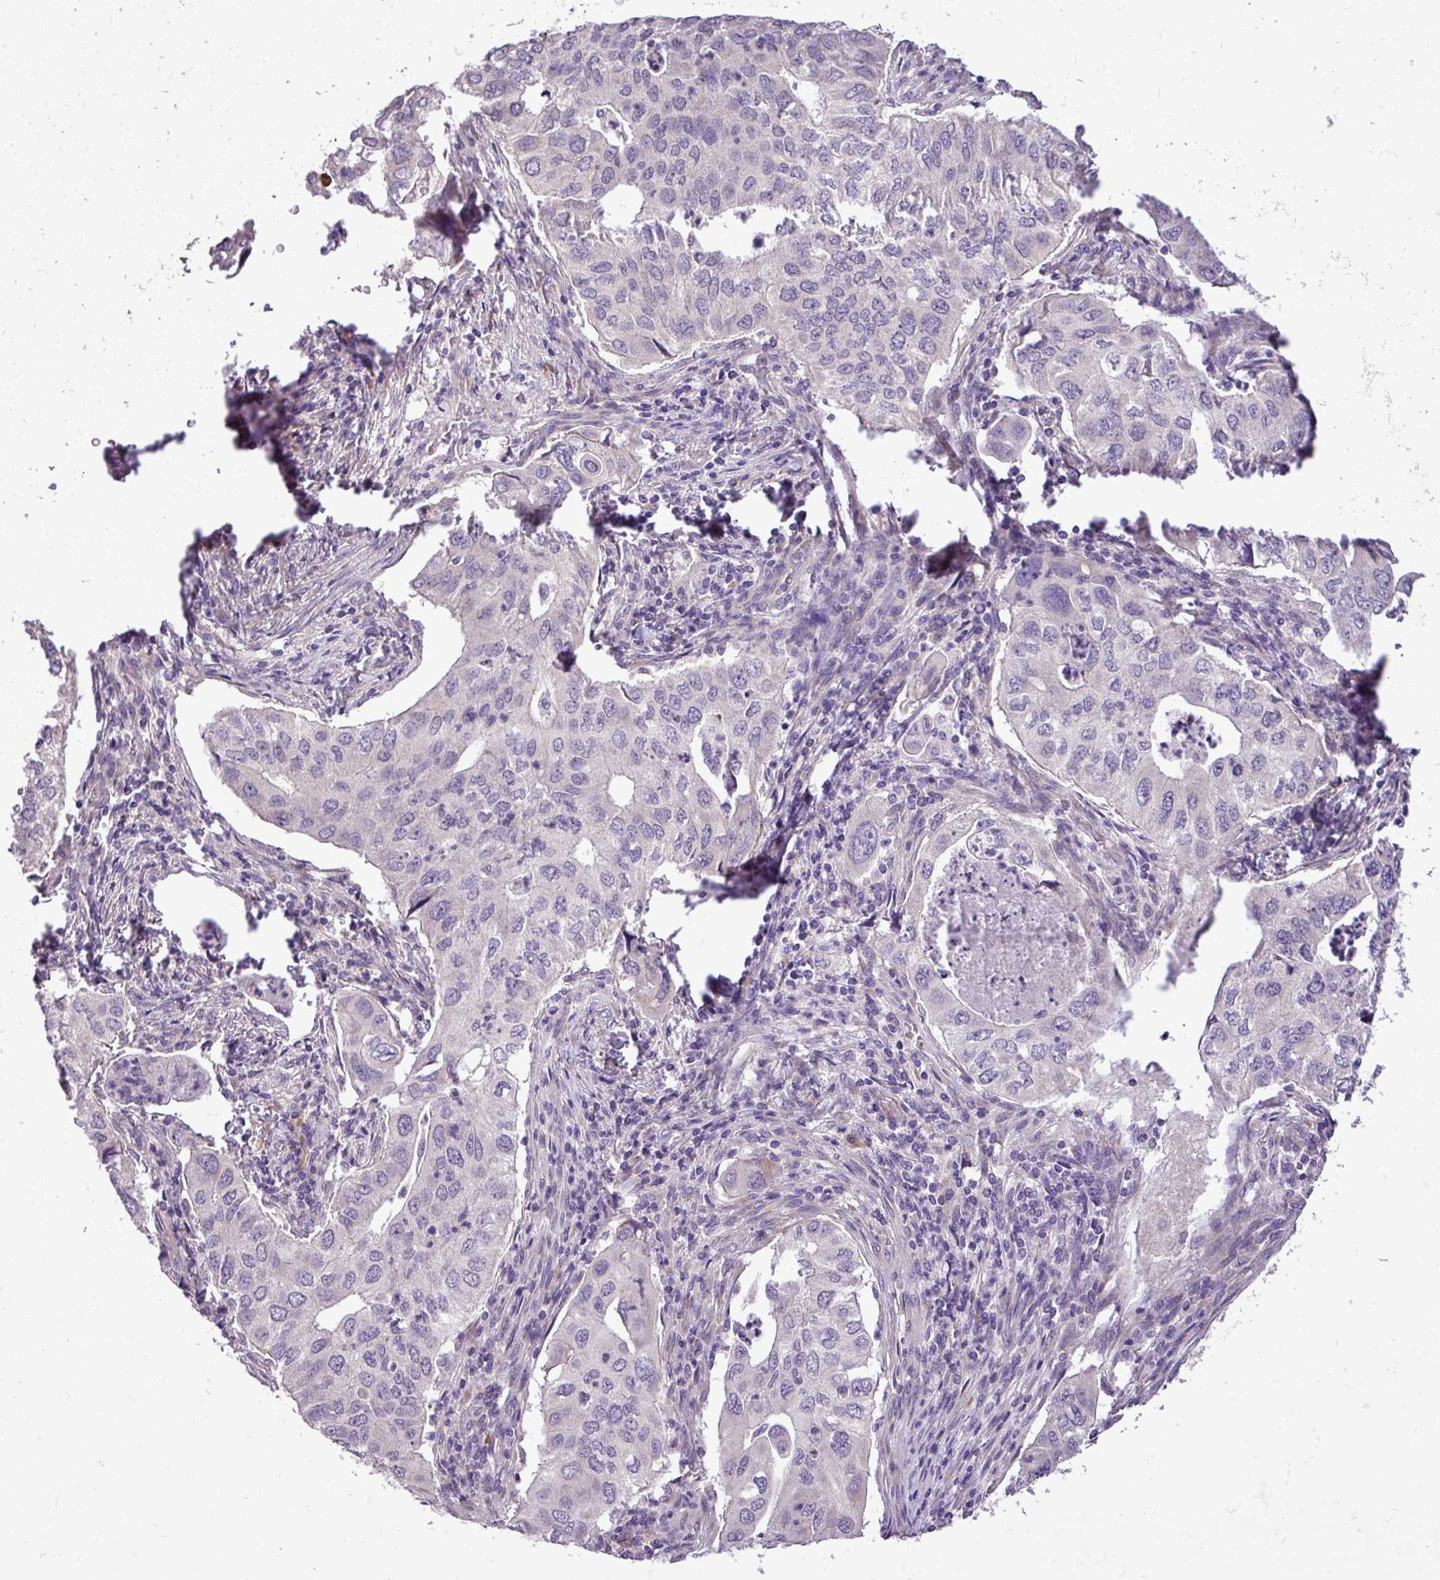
{"staining": {"intensity": "negative", "quantity": "none", "location": "none"}, "tissue": "lung cancer", "cell_type": "Tumor cells", "image_type": "cancer", "snomed": [{"axis": "morphology", "description": "Adenocarcinoma, NOS"}, {"axis": "topography", "description": "Lung"}], "caption": "Tumor cells are negative for protein expression in human lung cancer.", "gene": "MOCS3", "patient": {"sex": "male", "age": 48}}